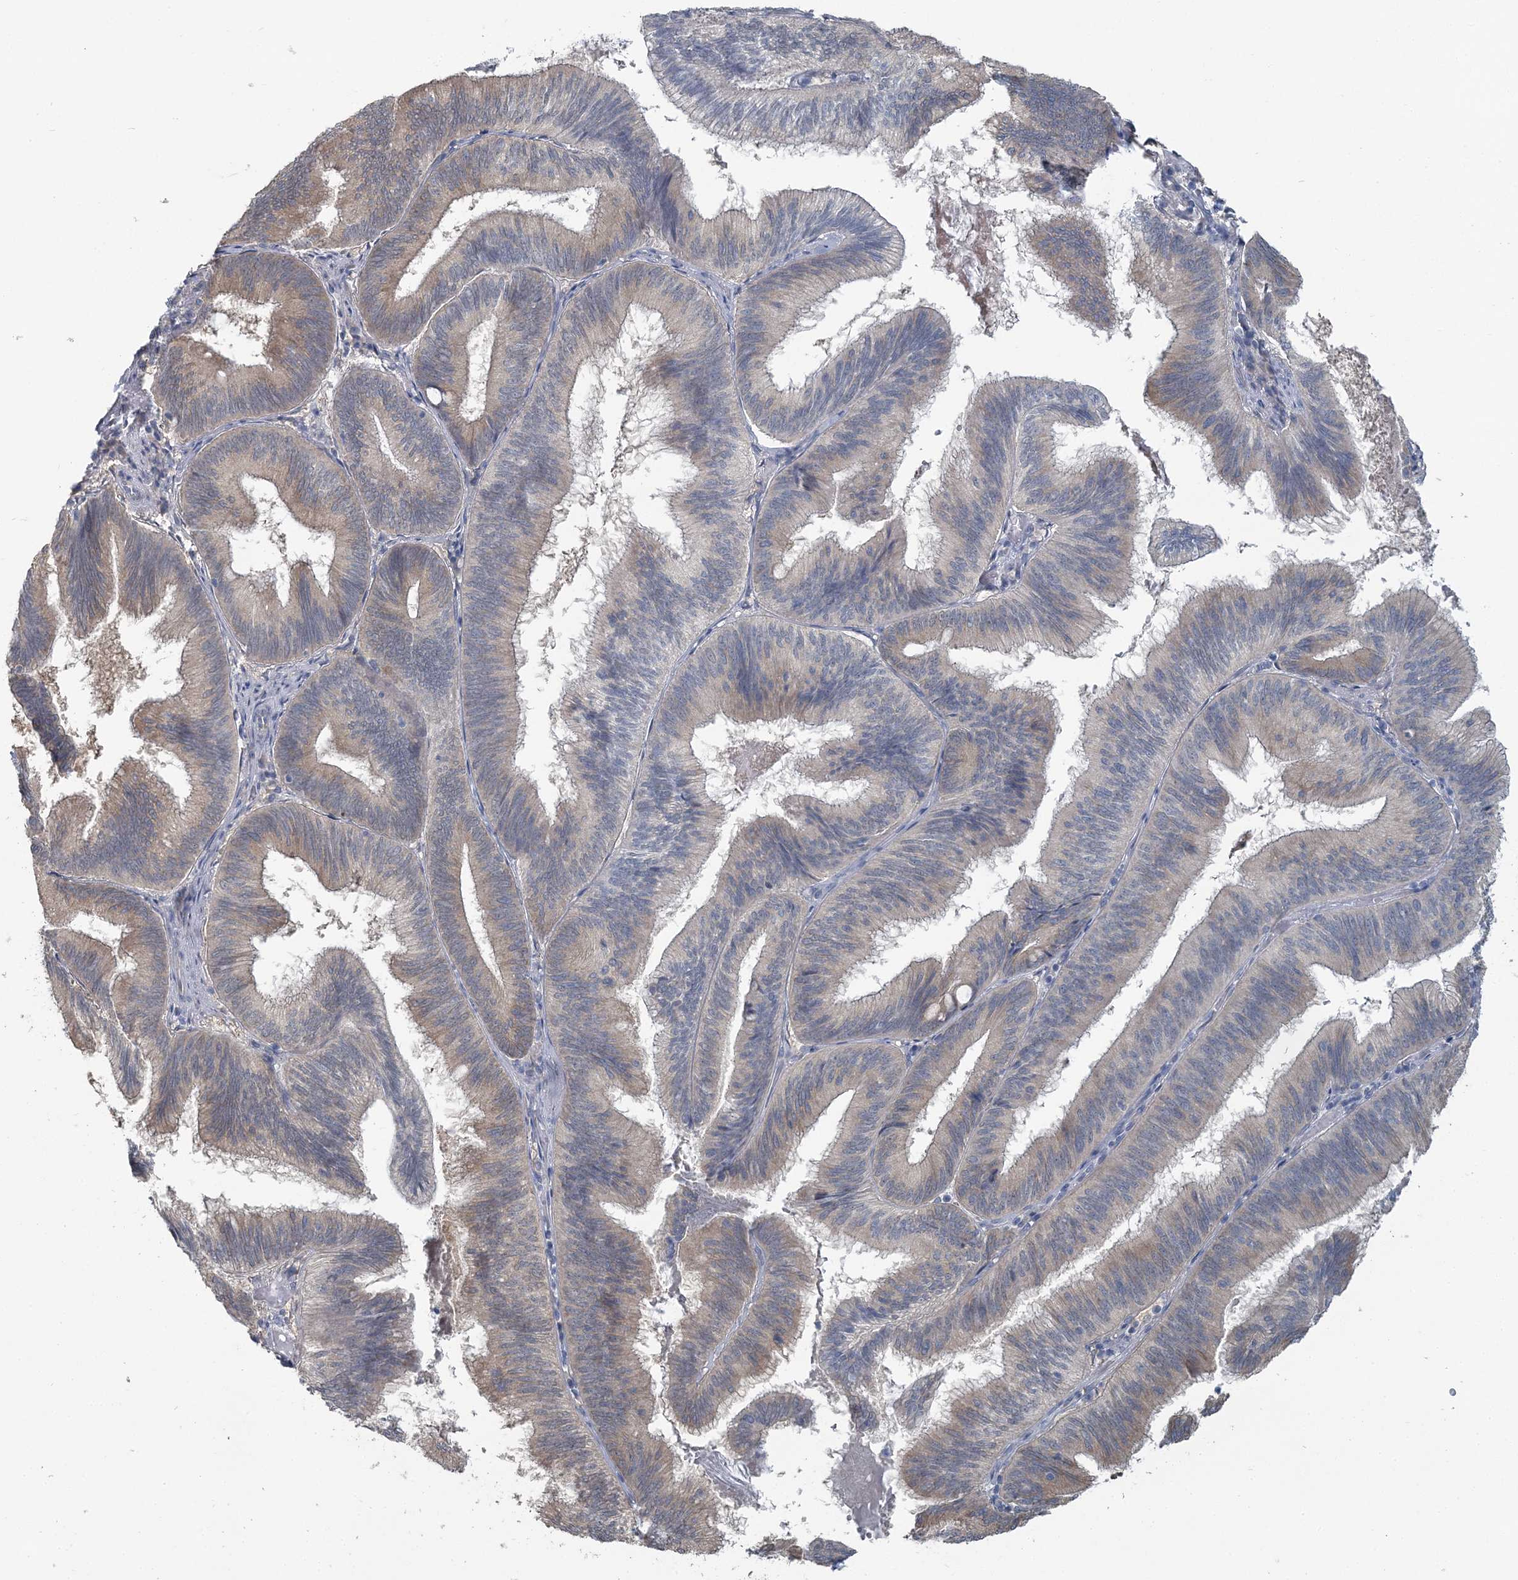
{"staining": {"intensity": "moderate", "quantity": "25%-75%", "location": "cytoplasmic/membranous"}, "tissue": "pancreatic cancer", "cell_type": "Tumor cells", "image_type": "cancer", "snomed": [{"axis": "morphology", "description": "Adenocarcinoma, NOS"}, {"axis": "topography", "description": "Pancreas"}], "caption": "Brown immunohistochemical staining in pancreatic cancer (adenocarcinoma) reveals moderate cytoplasmic/membranous expression in about 25%-75% of tumor cells.", "gene": "CMBL", "patient": {"sex": "male", "age": 82}}